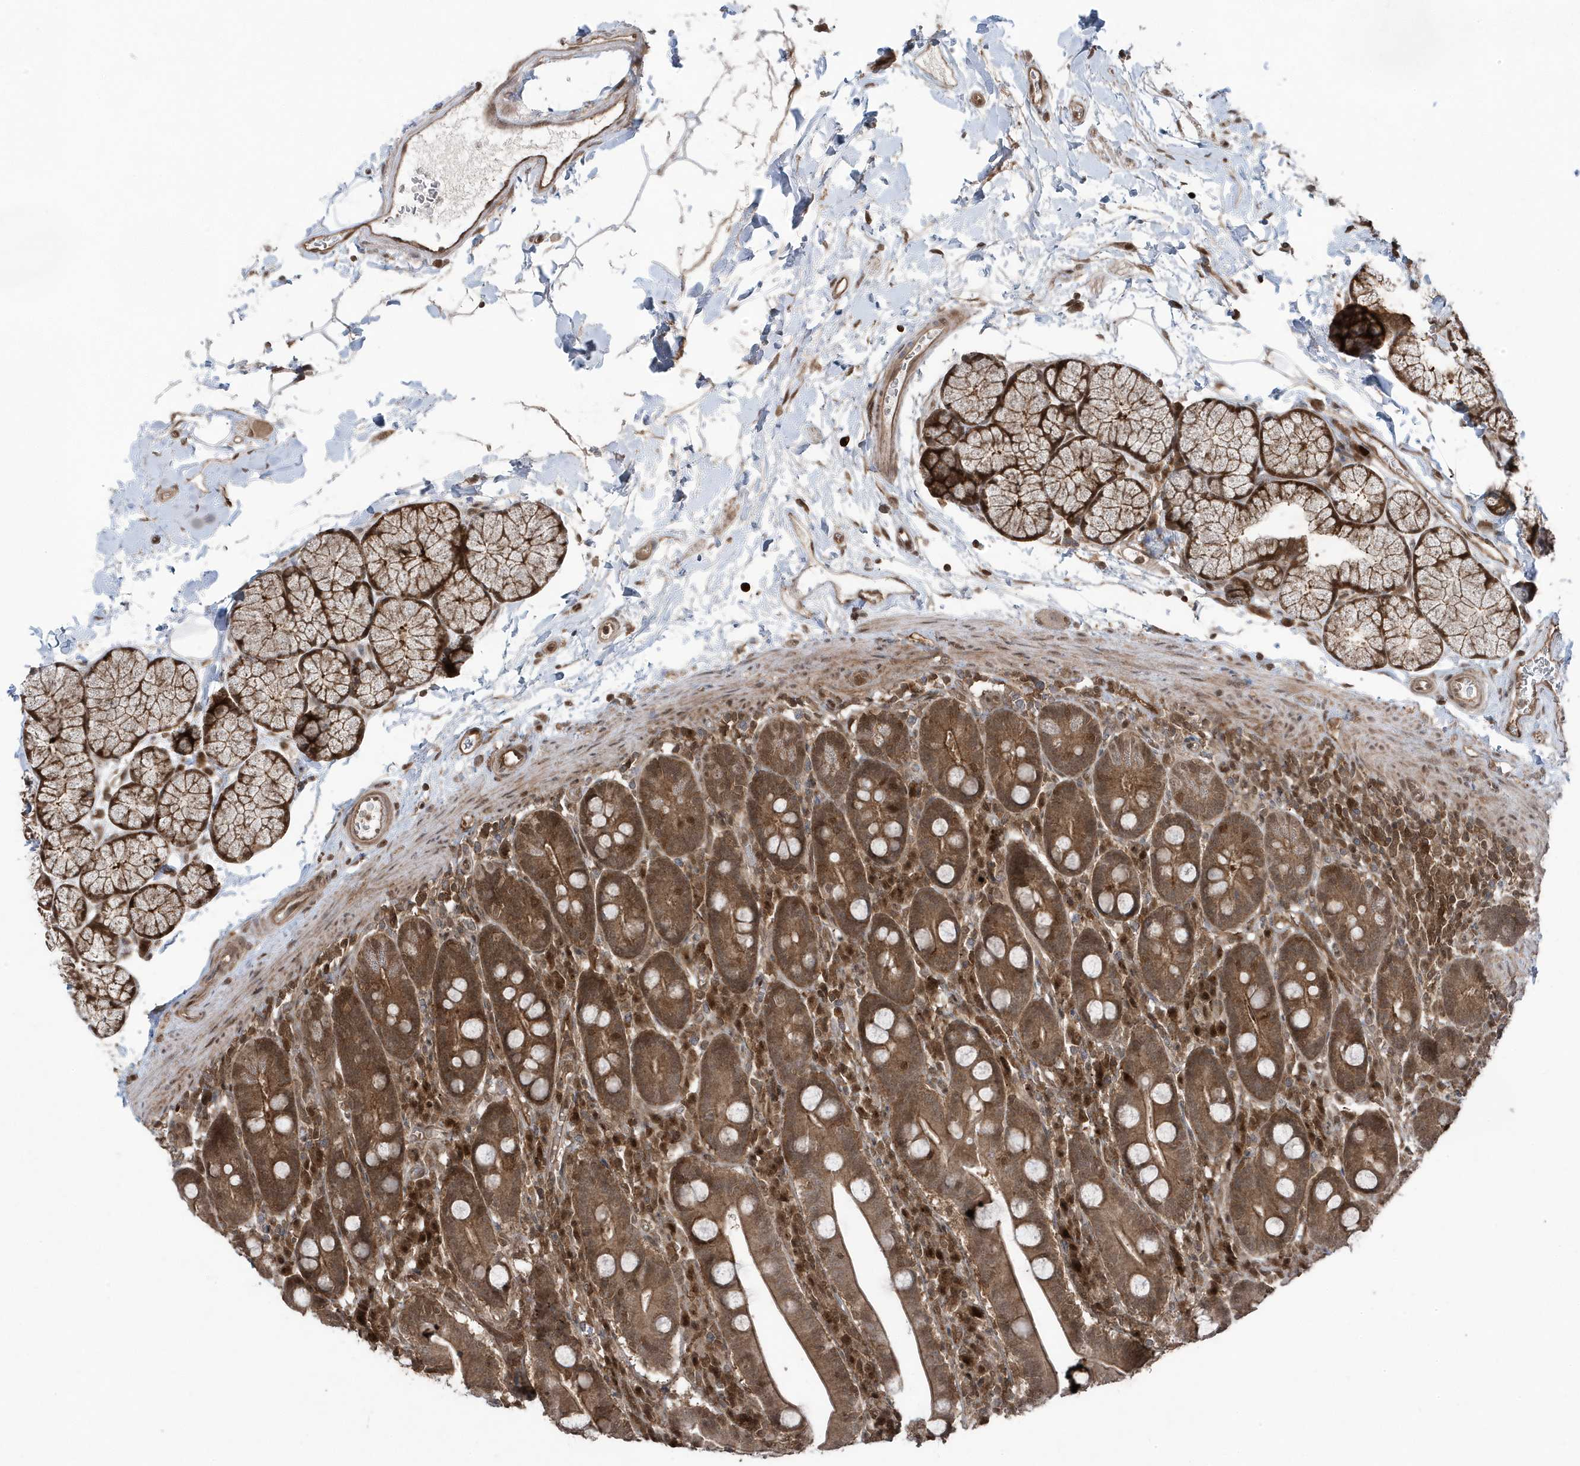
{"staining": {"intensity": "moderate", "quantity": ">75%", "location": "cytoplasmic/membranous"}, "tissue": "duodenum", "cell_type": "Glandular cells", "image_type": "normal", "snomed": [{"axis": "morphology", "description": "Normal tissue, NOS"}, {"axis": "topography", "description": "Duodenum"}], "caption": "Glandular cells exhibit medium levels of moderate cytoplasmic/membranous expression in approximately >75% of cells in normal duodenum.", "gene": "MAPK1IP1L", "patient": {"sex": "male", "age": 35}}